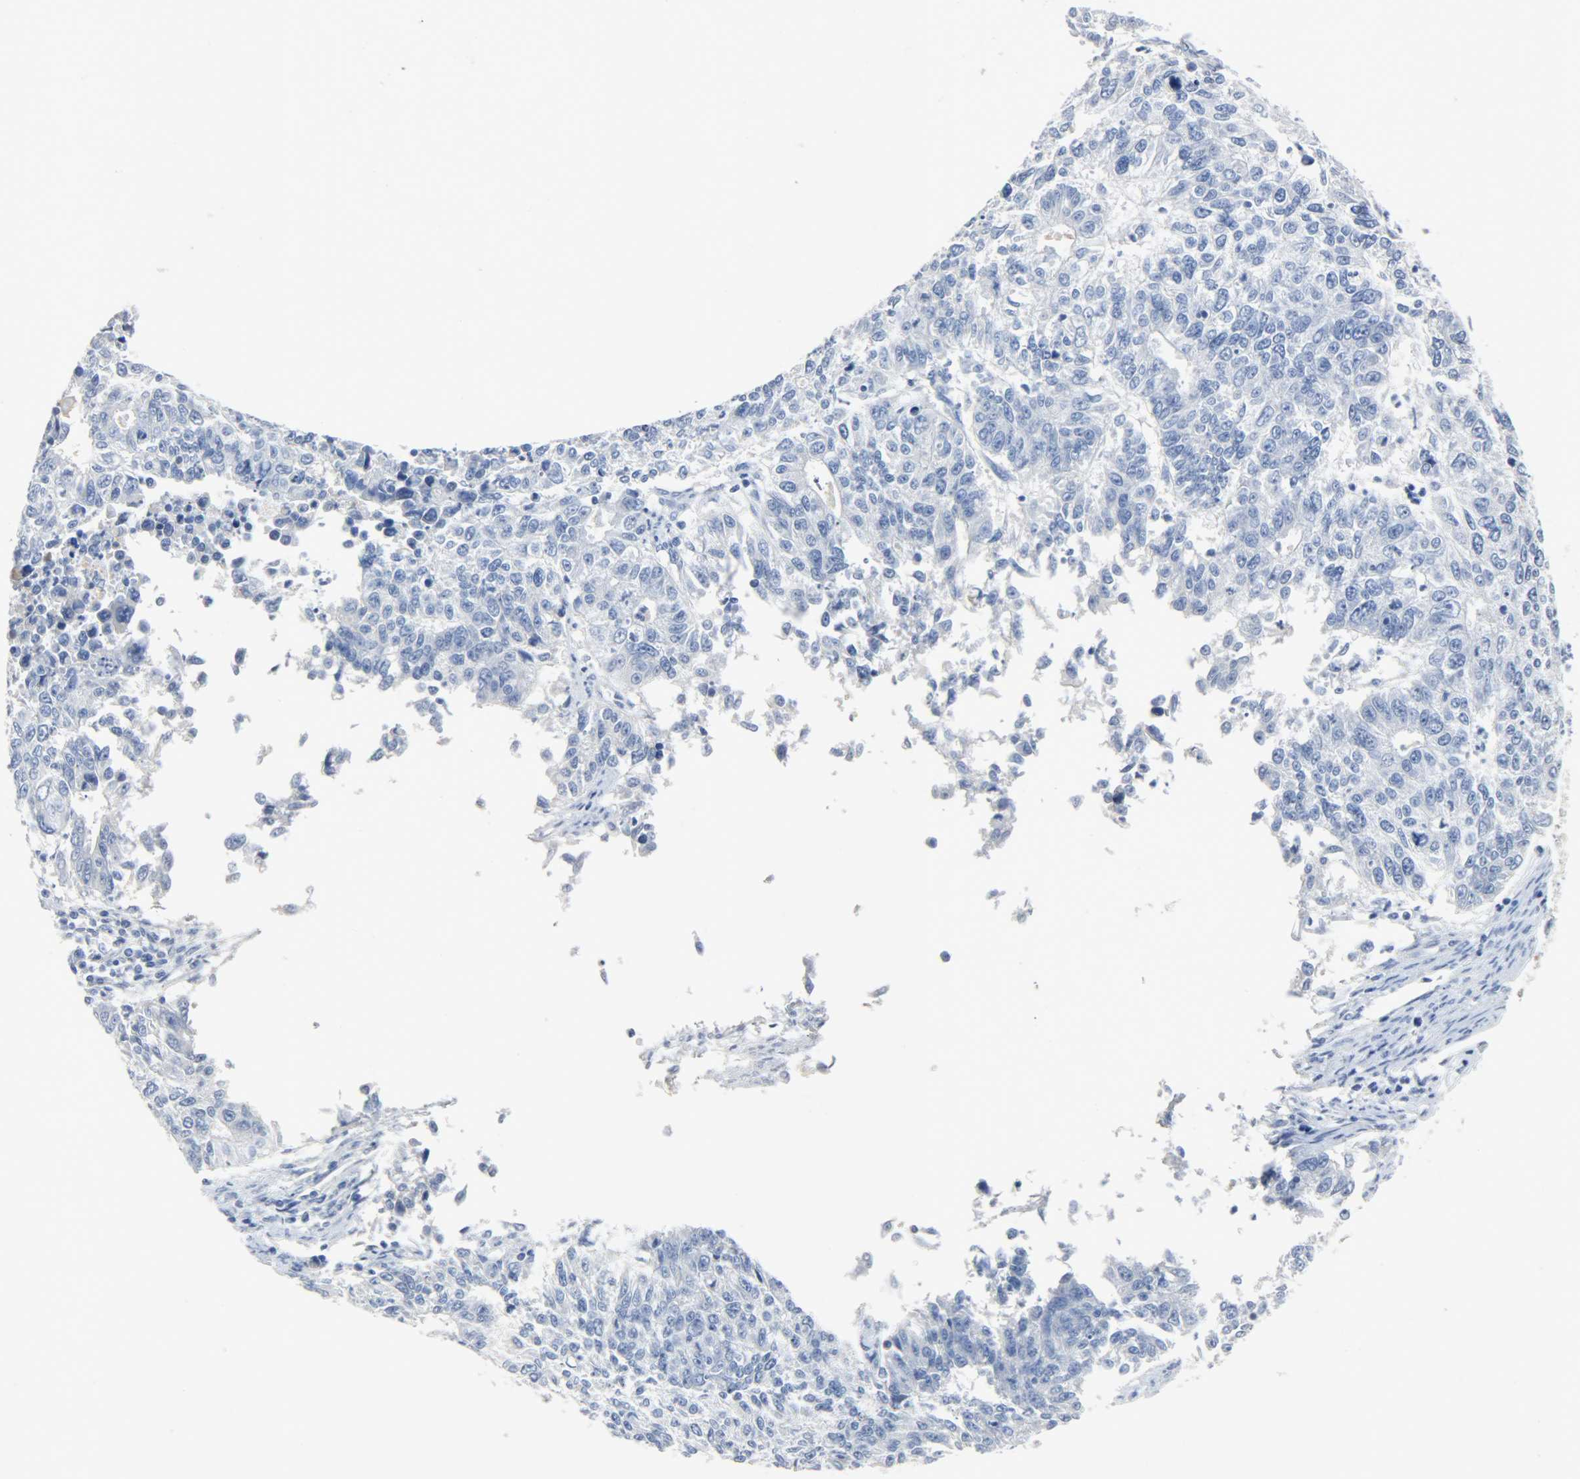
{"staining": {"intensity": "negative", "quantity": "none", "location": "none"}, "tissue": "endometrial cancer", "cell_type": "Tumor cells", "image_type": "cancer", "snomed": [{"axis": "morphology", "description": "Adenocarcinoma, NOS"}, {"axis": "topography", "description": "Endometrium"}], "caption": "This is a image of IHC staining of adenocarcinoma (endometrial), which shows no expression in tumor cells. (DAB (3,3'-diaminobenzidine) immunohistochemistry, high magnification).", "gene": "CRP", "patient": {"sex": "female", "age": 42}}